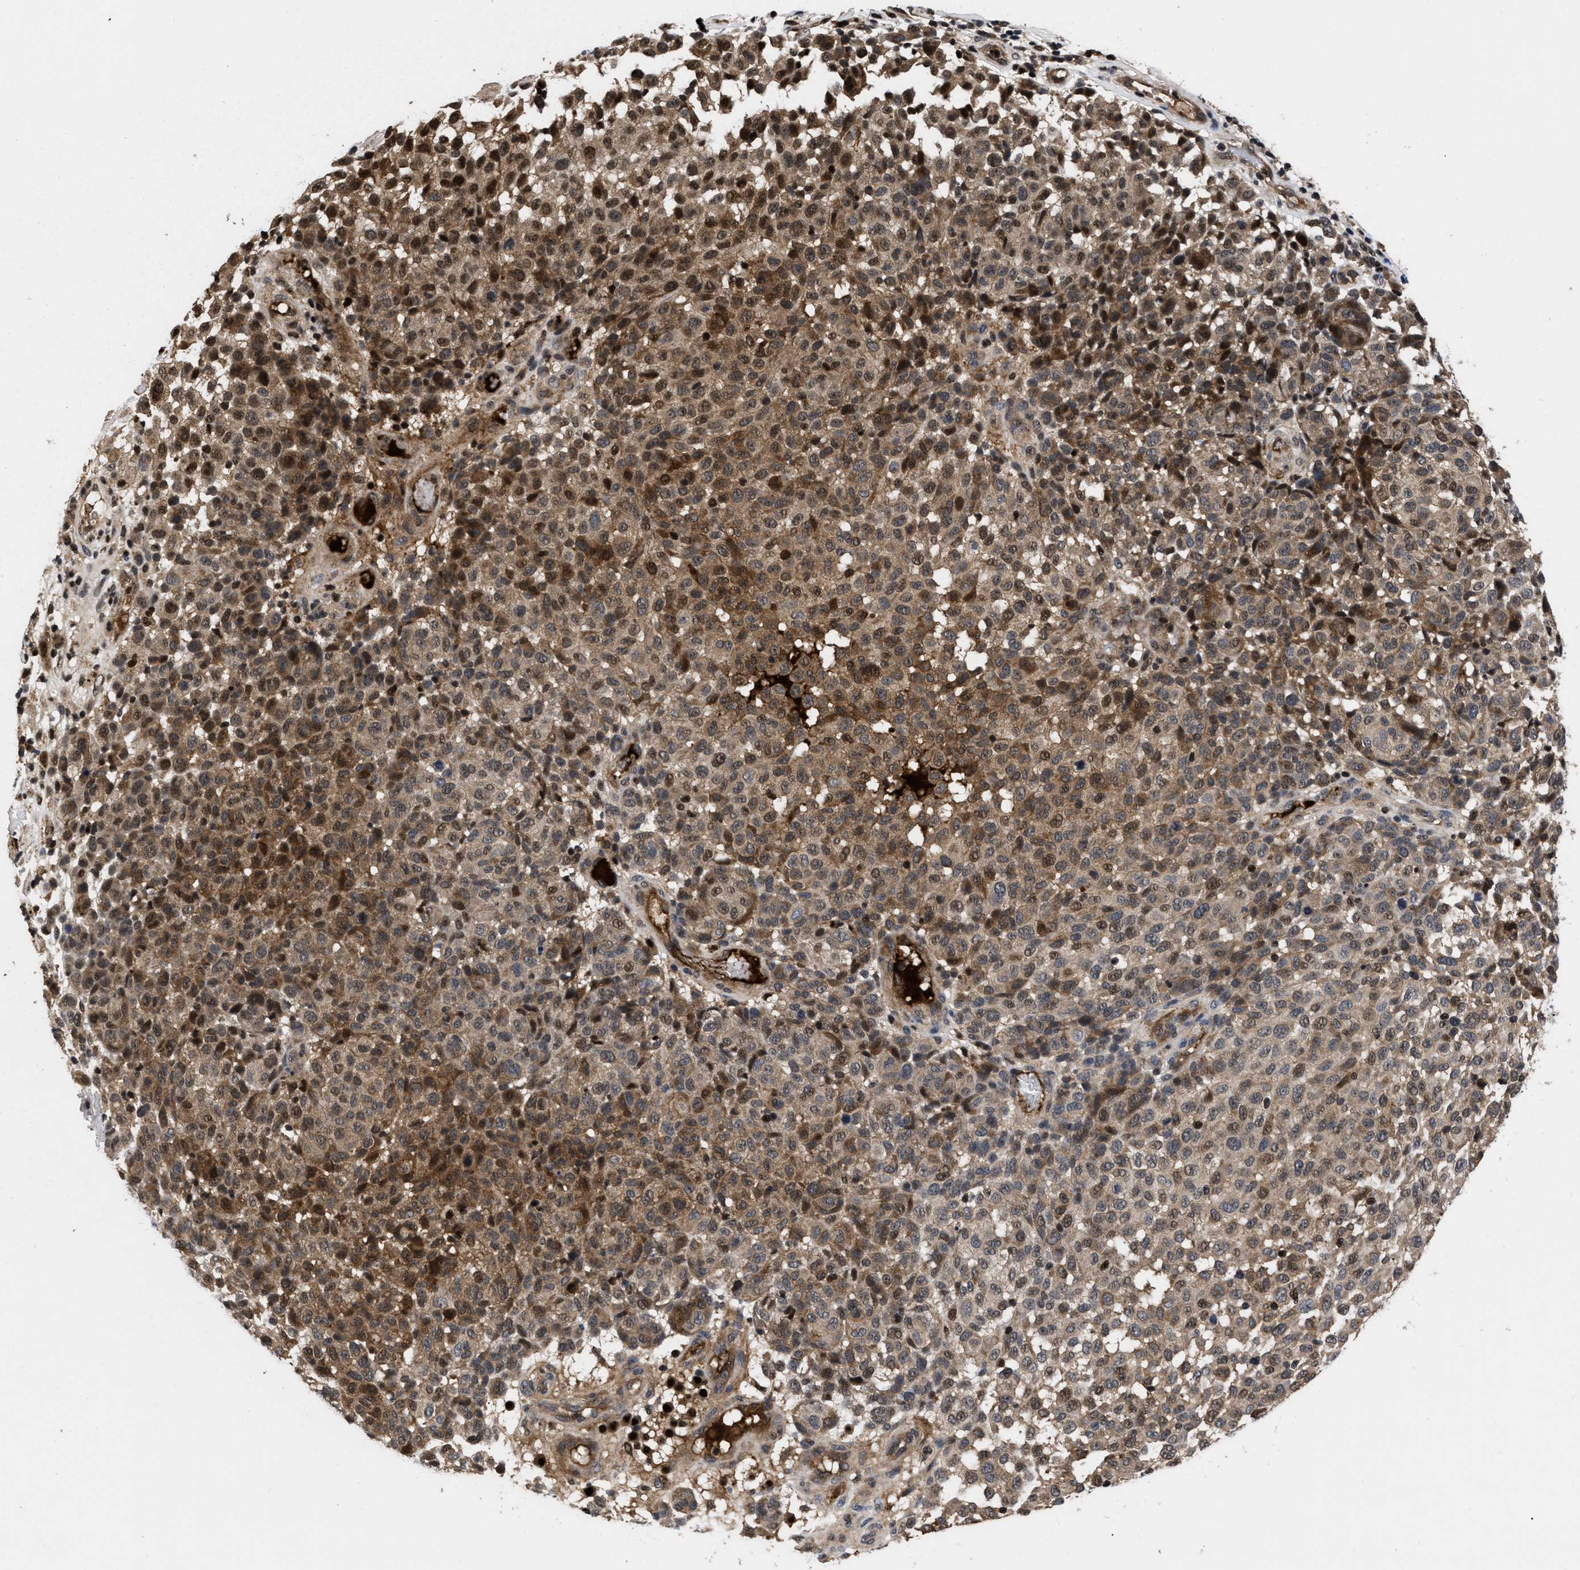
{"staining": {"intensity": "moderate", "quantity": ">75%", "location": "cytoplasmic/membranous,nuclear"}, "tissue": "melanoma", "cell_type": "Tumor cells", "image_type": "cancer", "snomed": [{"axis": "morphology", "description": "Malignant melanoma, NOS"}, {"axis": "topography", "description": "Skin"}], "caption": "Brown immunohistochemical staining in human malignant melanoma exhibits moderate cytoplasmic/membranous and nuclear expression in approximately >75% of tumor cells.", "gene": "FAM200A", "patient": {"sex": "male", "age": 59}}